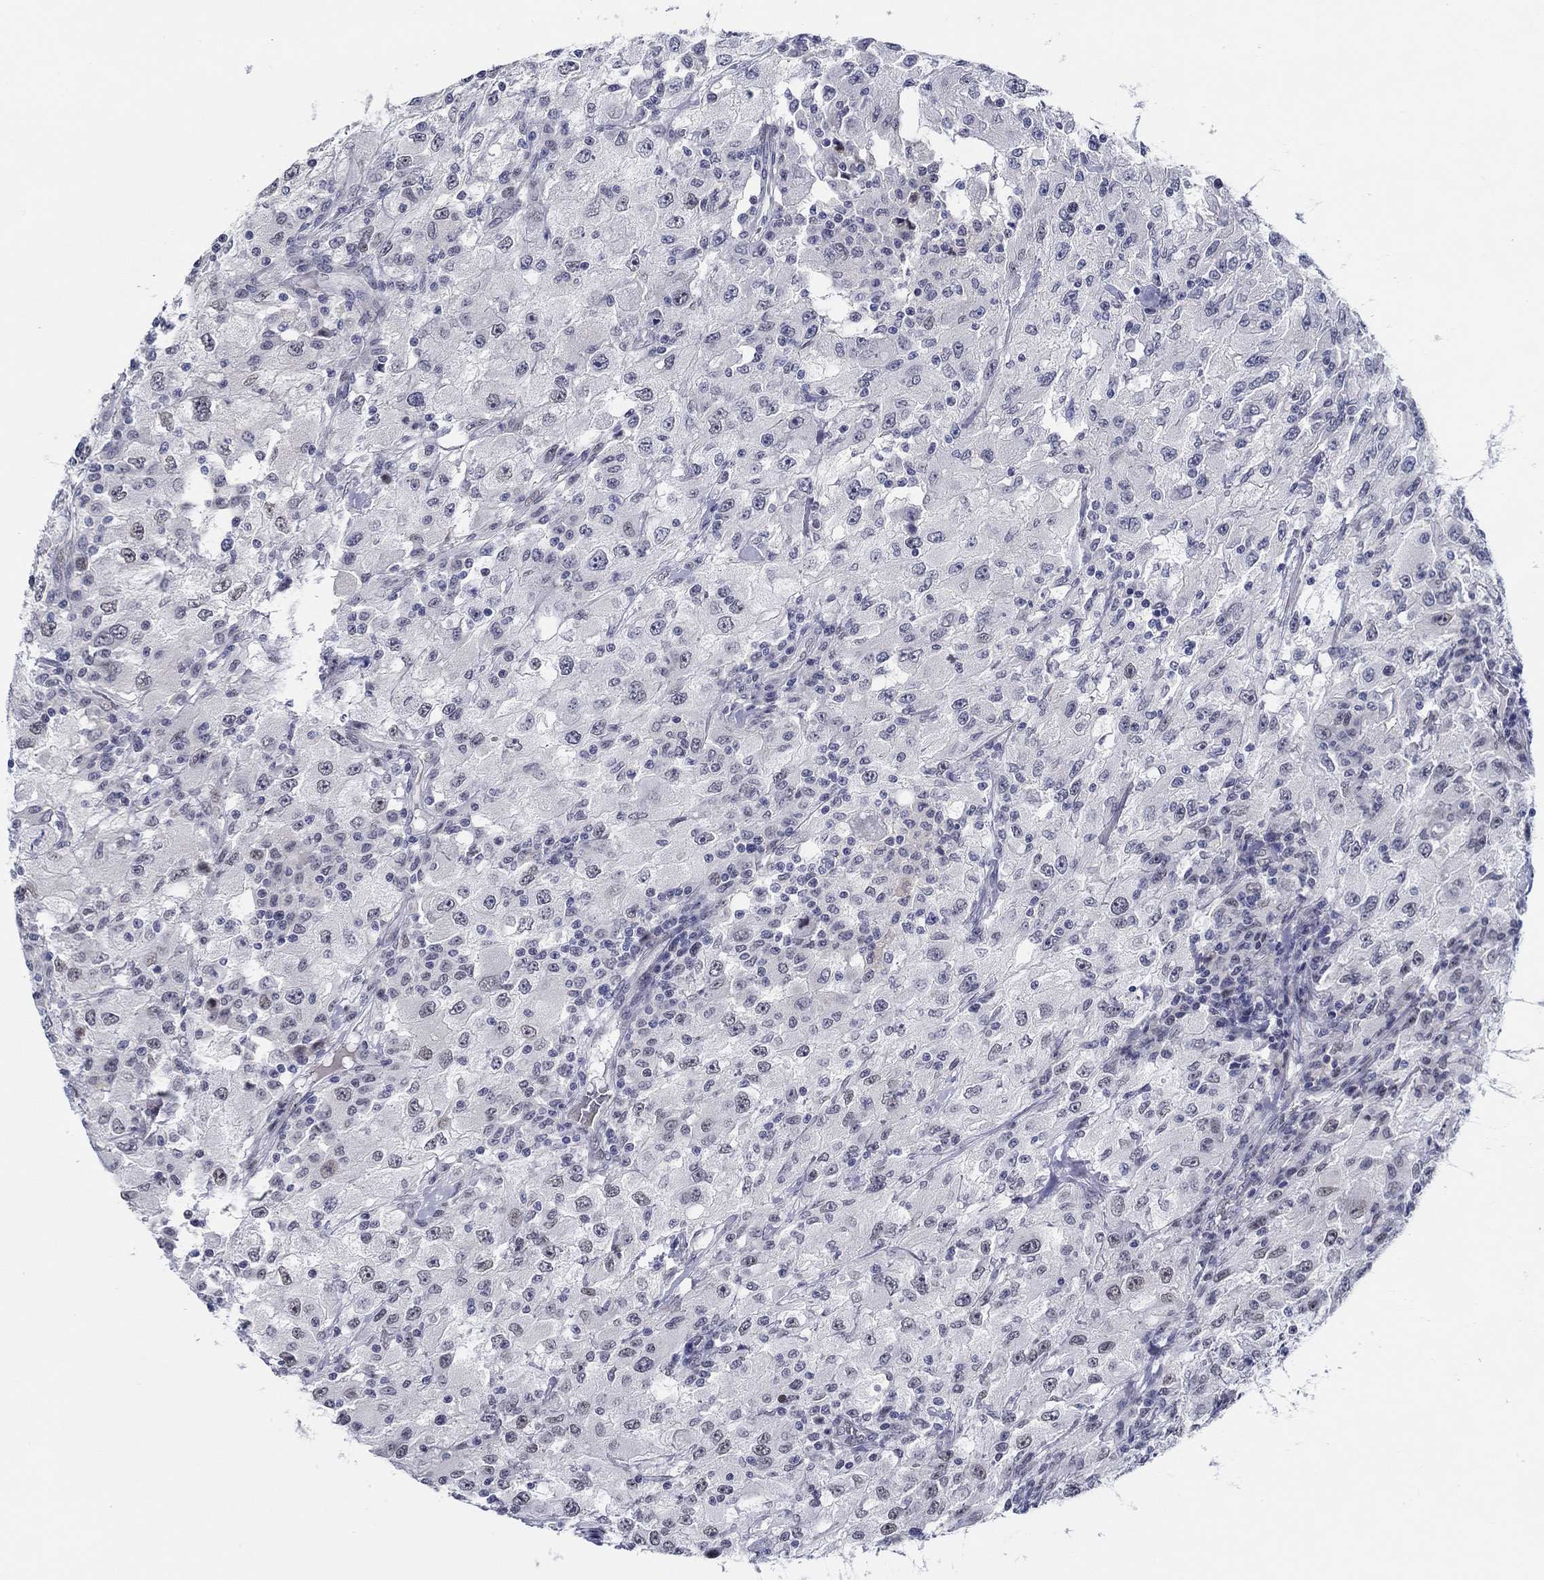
{"staining": {"intensity": "moderate", "quantity": "<25%", "location": "nuclear"}, "tissue": "renal cancer", "cell_type": "Tumor cells", "image_type": "cancer", "snomed": [{"axis": "morphology", "description": "Adenocarcinoma, NOS"}, {"axis": "topography", "description": "Kidney"}], "caption": "This is an image of immunohistochemistry staining of adenocarcinoma (renal), which shows moderate staining in the nuclear of tumor cells.", "gene": "SLC34A1", "patient": {"sex": "female", "age": 67}}